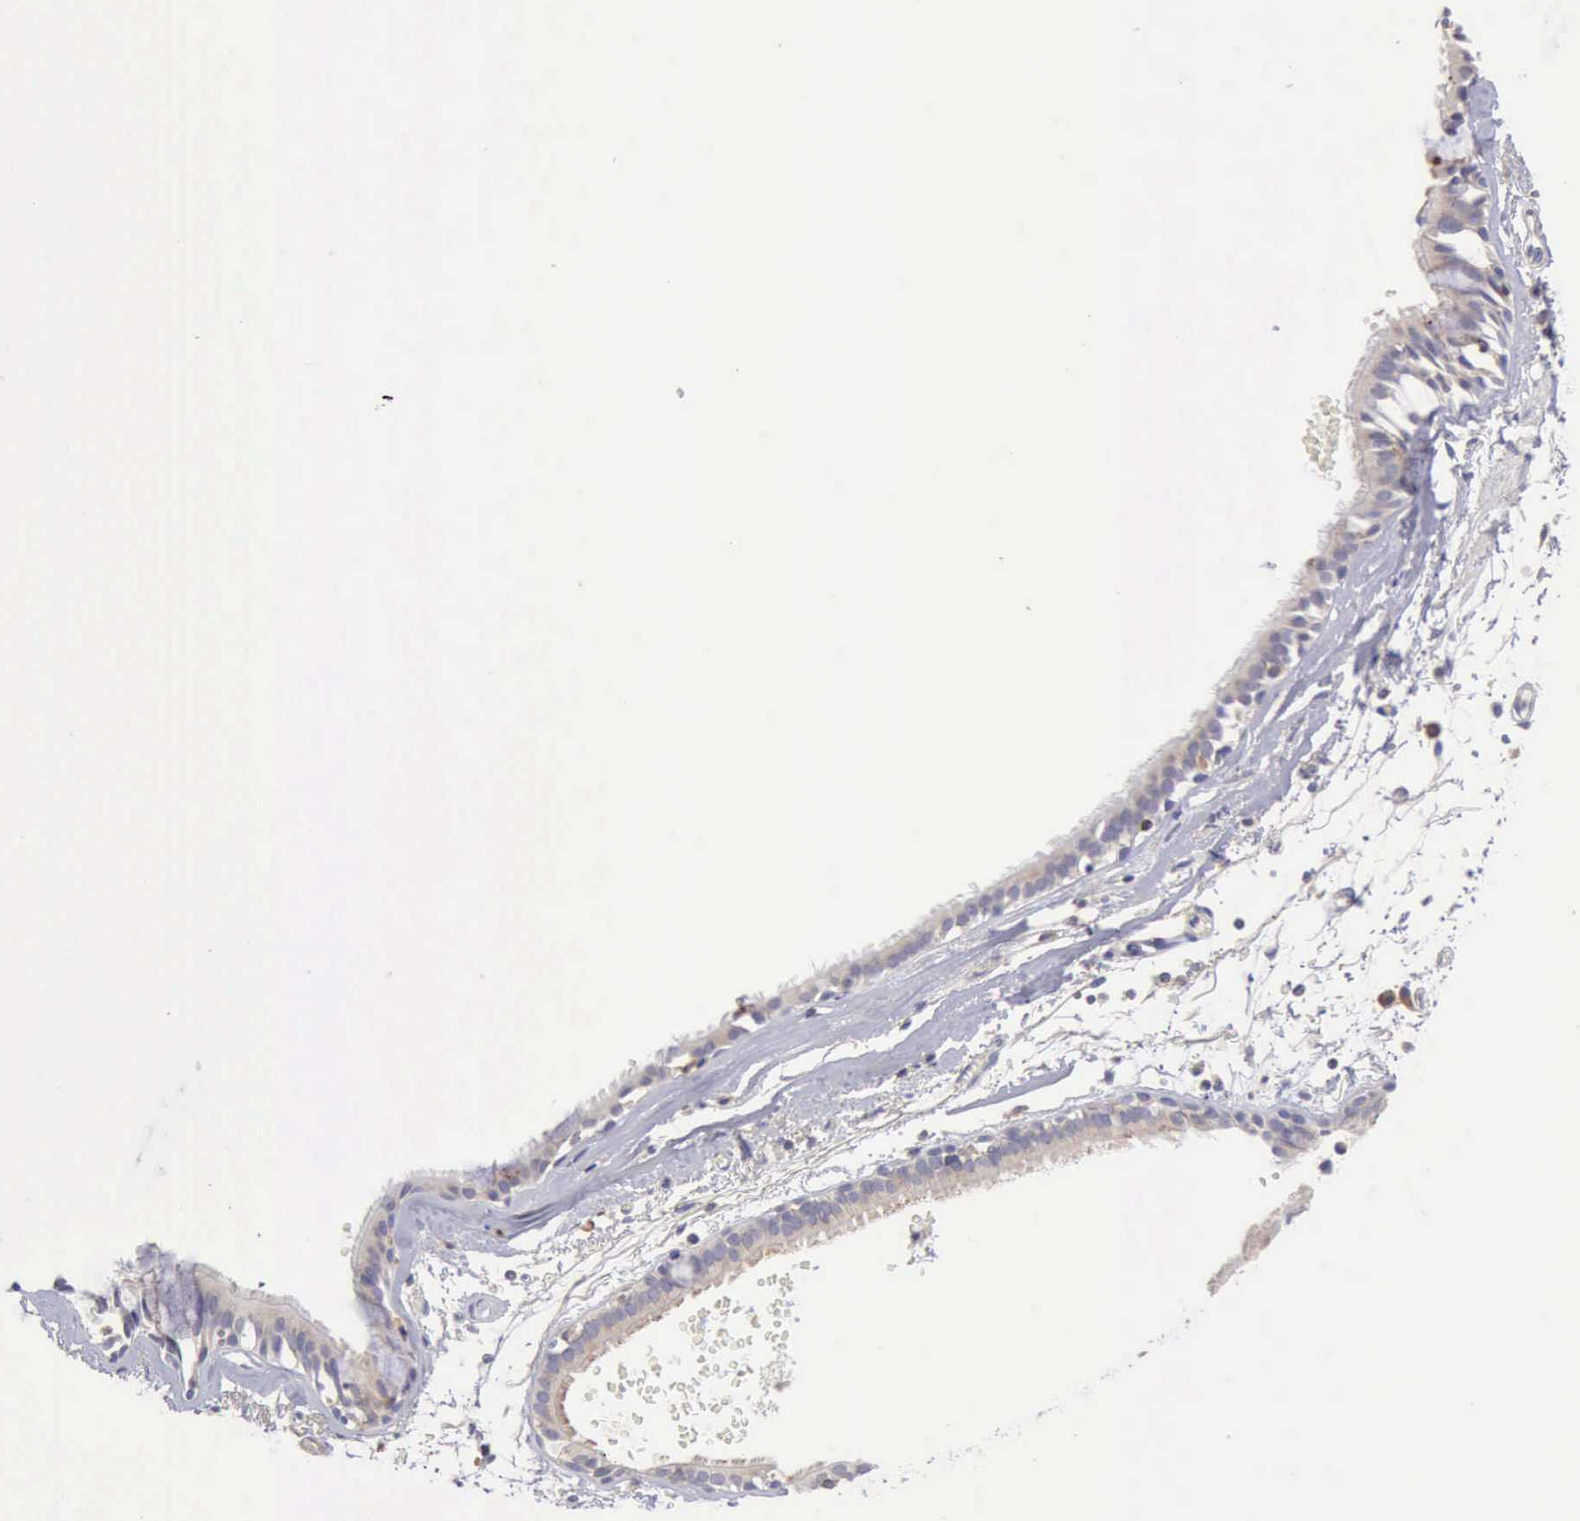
{"staining": {"intensity": "weak", "quantity": "25%-75%", "location": "cytoplasmic/membranous"}, "tissue": "bronchus", "cell_type": "Respiratory epithelial cells", "image_type": "normal", "snomed": [{"axis": "morphology", "description": "Normal tissue, NOS"}, {"axis": "topography", "description": "Bronchus"}, {"axis": "topography", "description": "Lung"}], "caption": "DAB immunohistochemical staining of benign human bronchus exhibits weak cytoplasmic/membranous protein staining in about 25%-75% of respiratory epithelial cells.", "gene": "SASH3", "patient": {"sex": "female", "age": 56}}